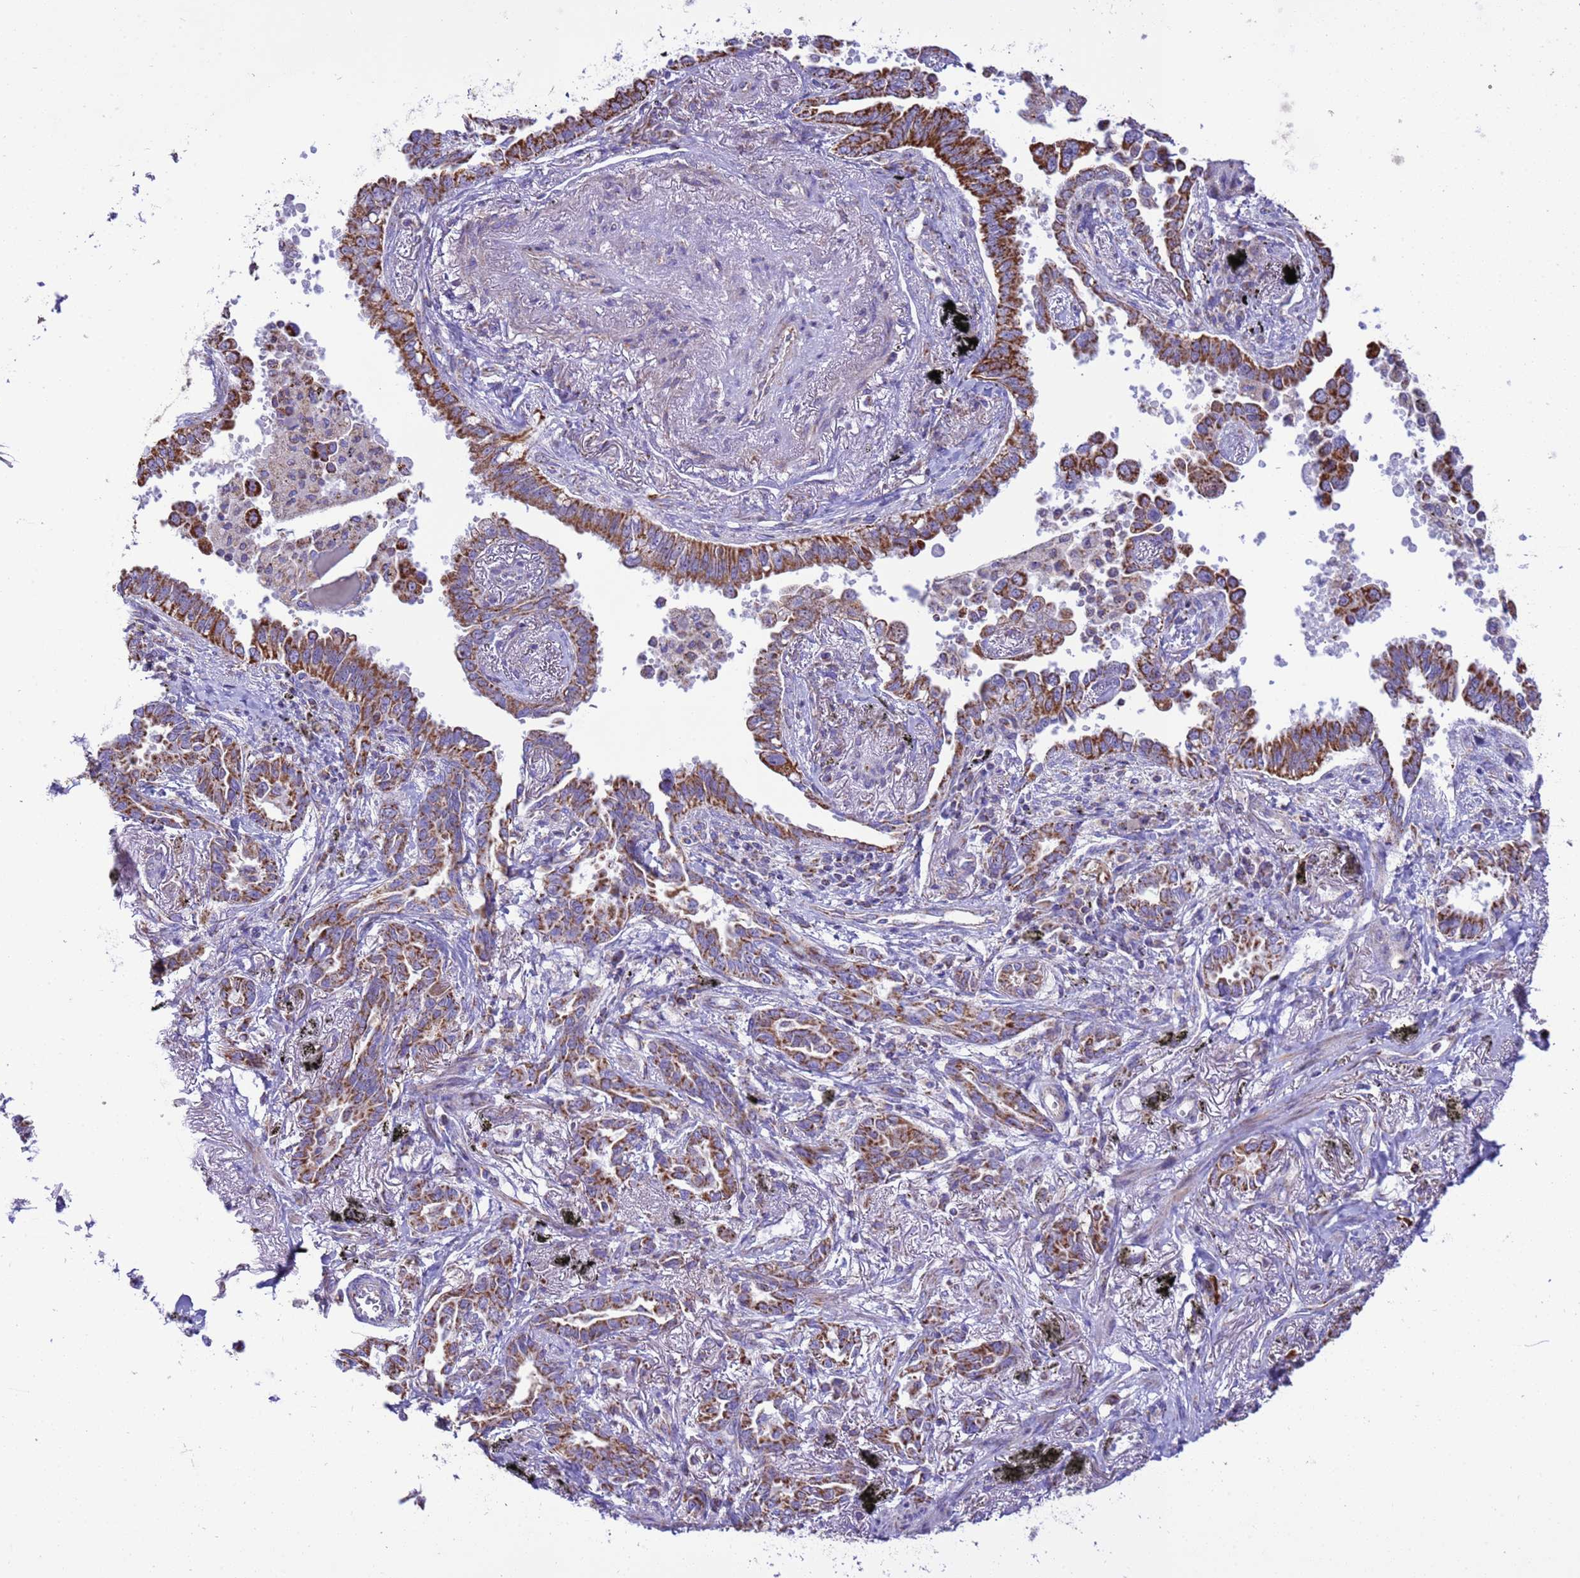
{"staining": {"intensity": "strong", "quantity": ">75%", "location": "cytoplasmic/membranous"}, "tissue": "lung cancer", "cell_type": "Tumor cells", "image_type": "cancer", "snomed": [{"axis": "morphology", "description": "Adenocarcinoma, NOS"}, {"axis": "topography", "description": "Lung"}], "caption": "Strong cytoplasmic/membranous expression for a protein is identified in about >75% of tumor cells of lung cancer (adenocarcinoma) using immunohistochemistry.", "gene": "RNF165", "patient": {"sex": "male", "age": 67}}